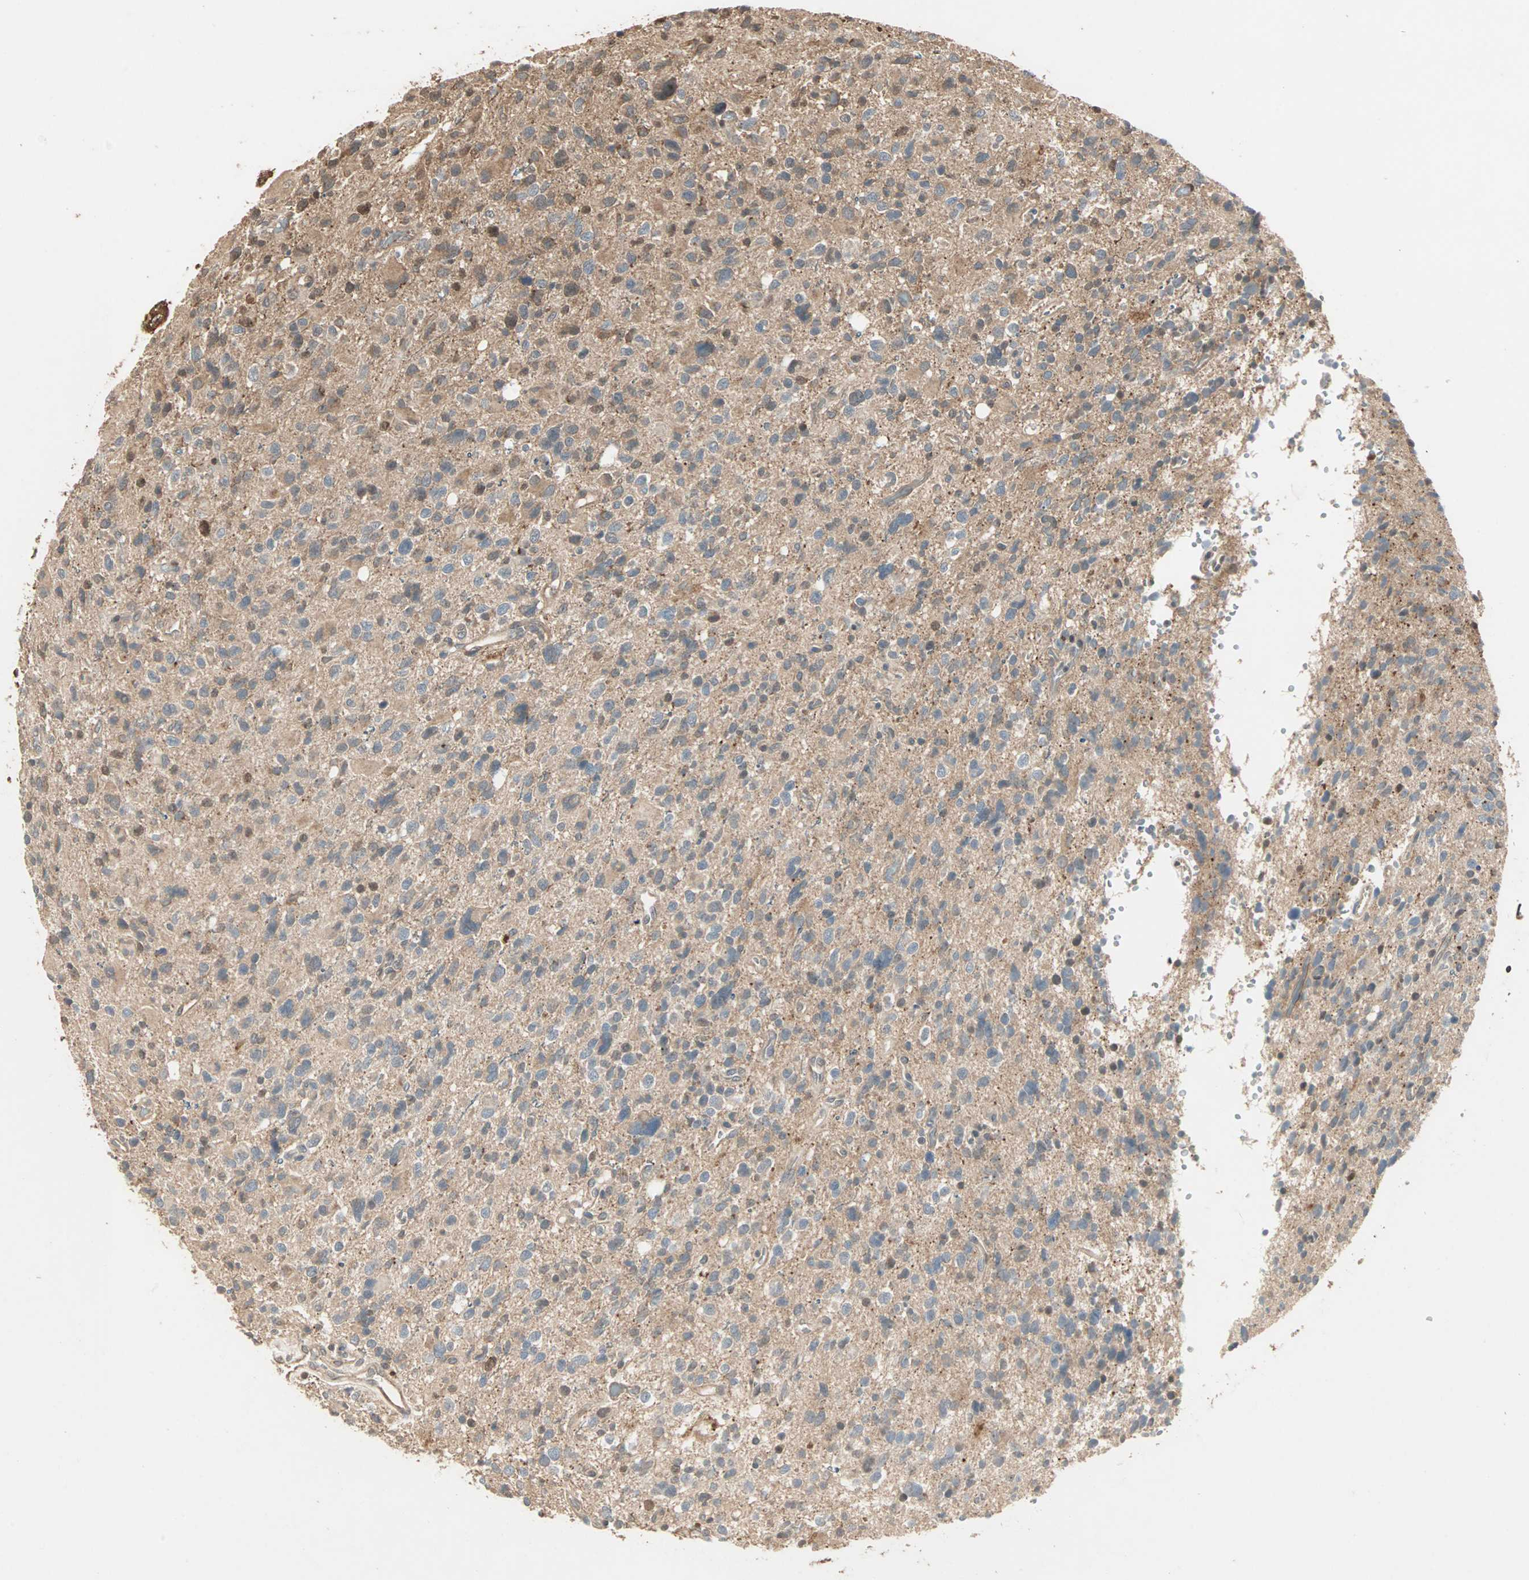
{"staining": {"intensity": "weak", "quantity": ">75%", "location": "cytoplasmic/membranous"}, "tissue": "glioma", "cell_type": "Tumor cells", "image_type": "cancer", "snomed": [{"axis": "morphology", "description": "Glioma, malignant, High grade"}, {"axis": "topography", "description": "Brain"}], "caption": "IHC of malignant glioma (high-grade) exhibits low levels of weak cytoplasmic/membranous expression in approximately >75% of tumor cells.", "gene": "DRG2", "patient": {"sex": "male", "age": 48}}